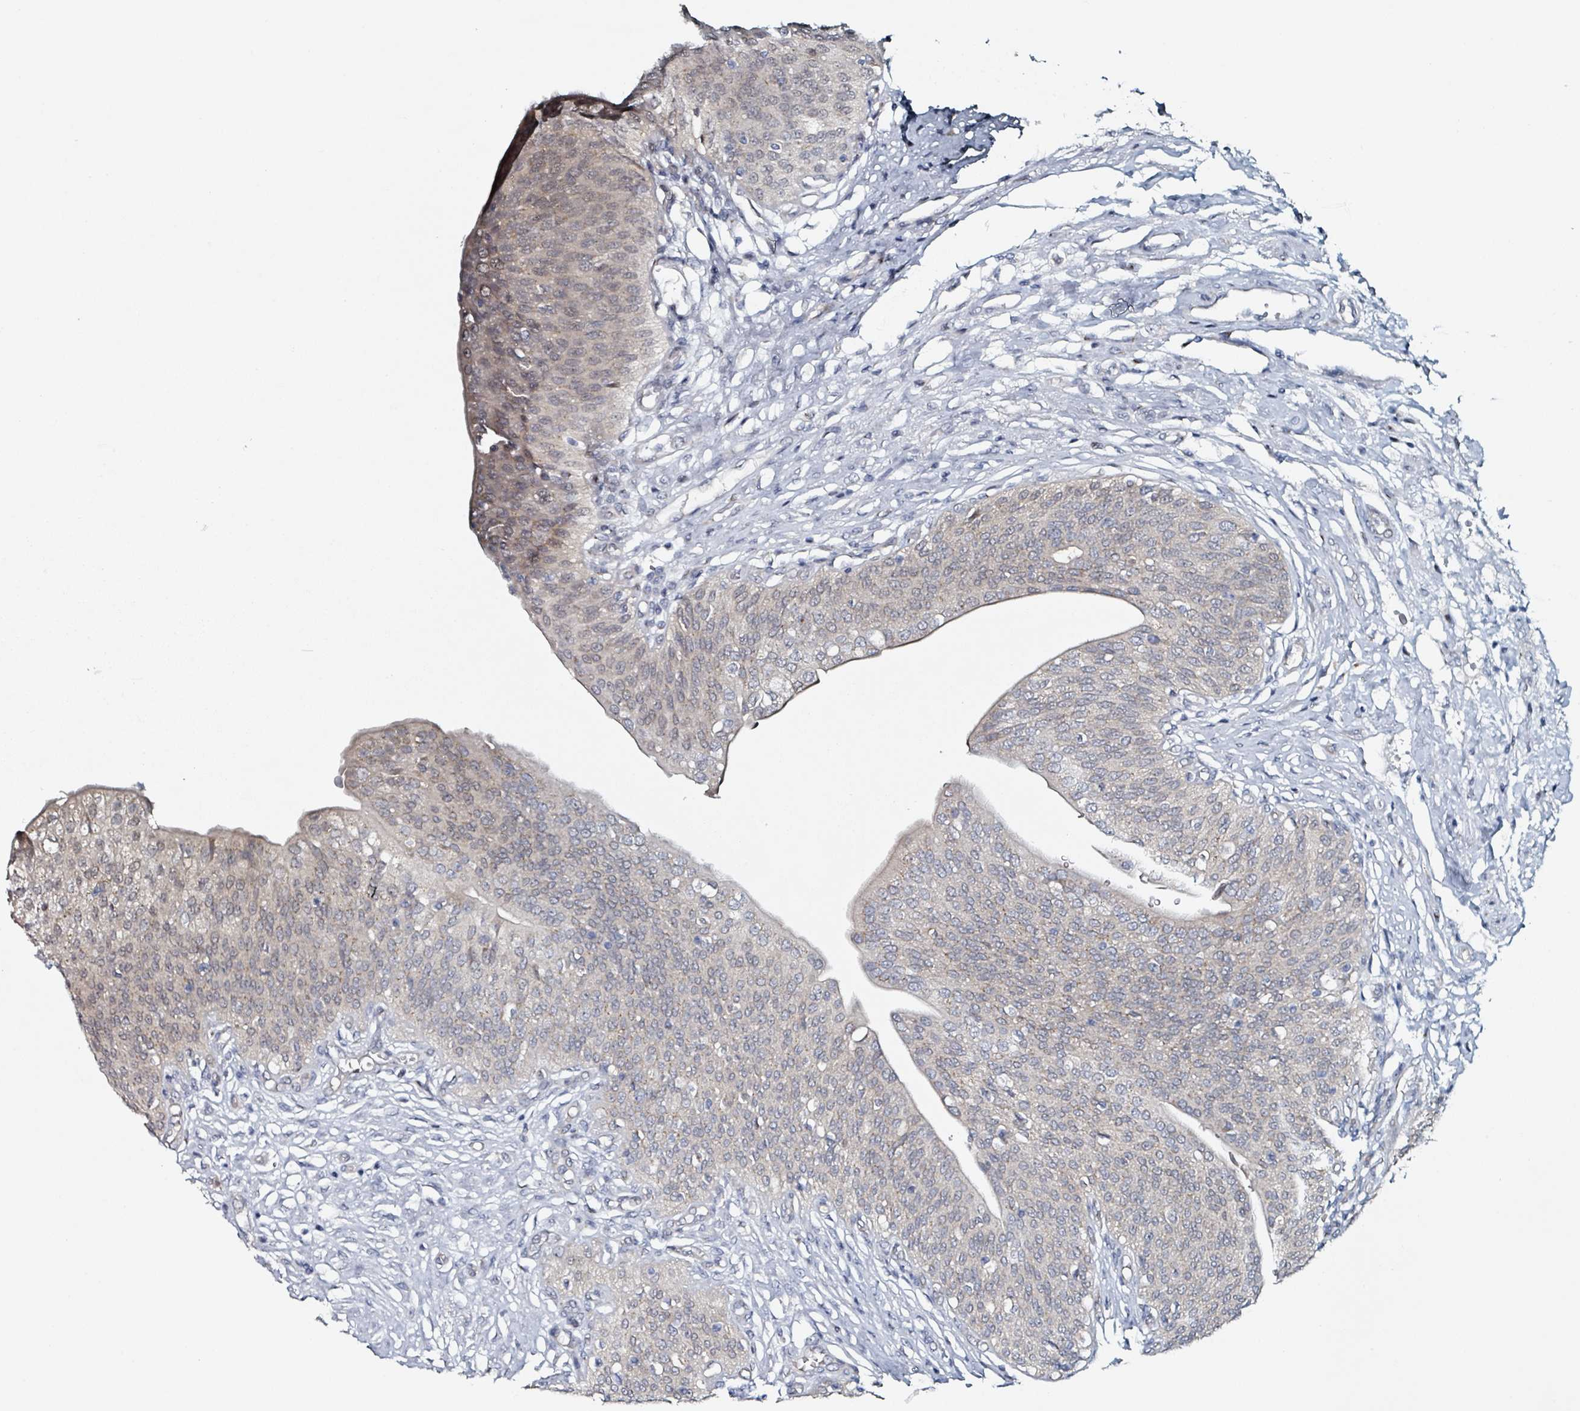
{"staining": {"intensity": "moderate", "quantity": "<25%", "location": "cytoplasmic/membranous,nuclear"}, "tissue": "urothelial cancer", "cell_type": "Tumor cells", "image_type": "cancer", "snomed": [{"axis": "morphology", "description": "Urothelial carcinoma, High grade"}, {"axis": "topography", "description": "Urinary bladder"}], "caption": "DAB (3,3'-diaminobenzidine) immunohistochemical staining of human urothelial cancer demonstrates moderate cytoplasmic/membranous and nuclear protein staining in about <25% of tumor cells.", "gene": "B3GAT3", "patient": {"sex": "female", "age": 79}}